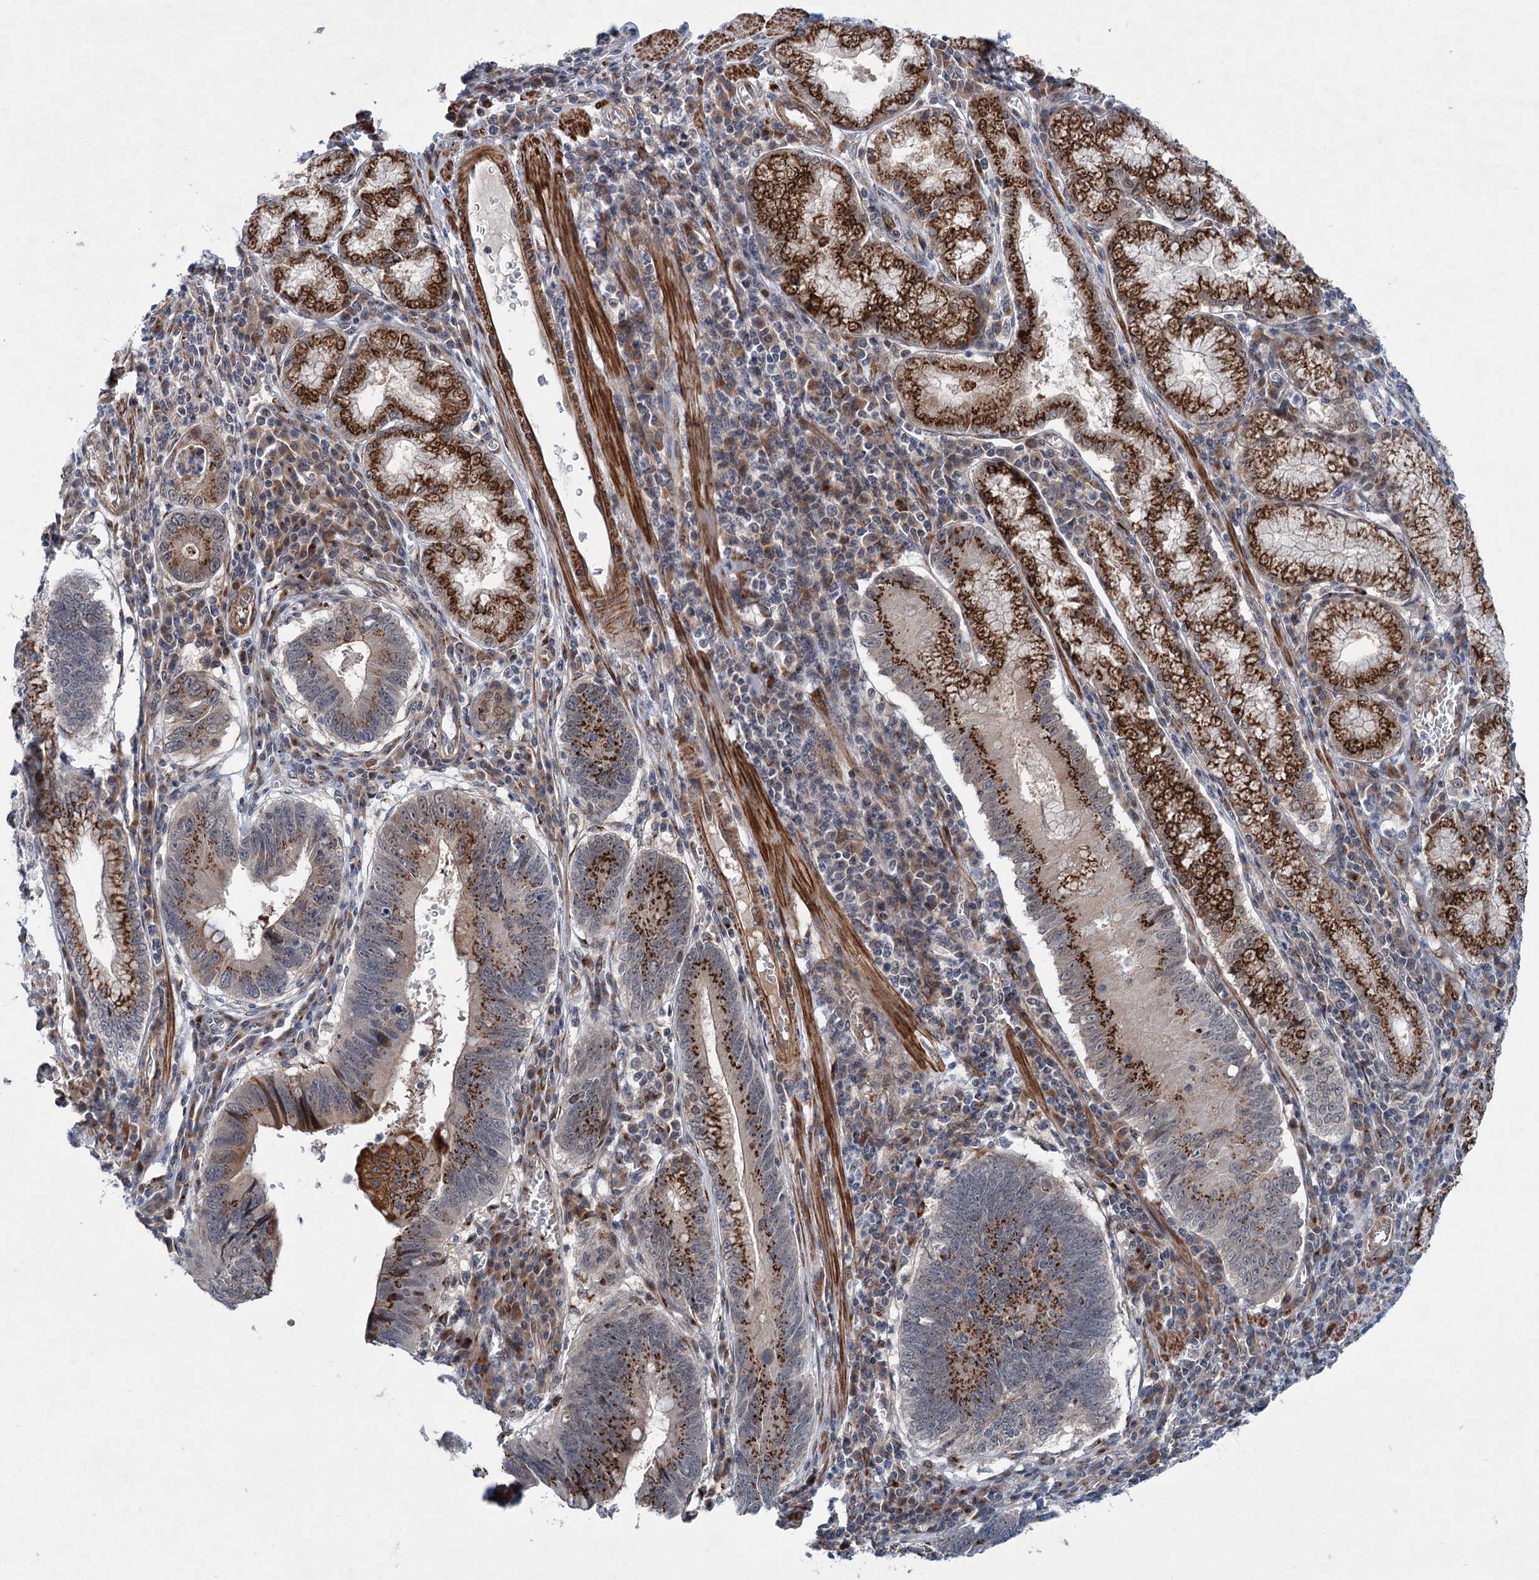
{"staining": {"intensity": "strong", "quantity": ">75%", "location": "cytoplasmic/membranous"}, "tissue": "stomach cancer", "cell_type": "Tumor cells", "image_type": "cancer", "snomed": [{"axis": "morphology", "description": "Adenocarcinoma, NOS"}, {"axis": "topography", "description": "Stomach"}], "caption": "This photomicrograph shows IHC staining of human stomach cancer (adenocarcinoma), with high strong cytoplasmic/membranous staining in approximately >75% of tumor cells.", "gene": "ELP4", "patient": {"sex": "male", "age": 59}}